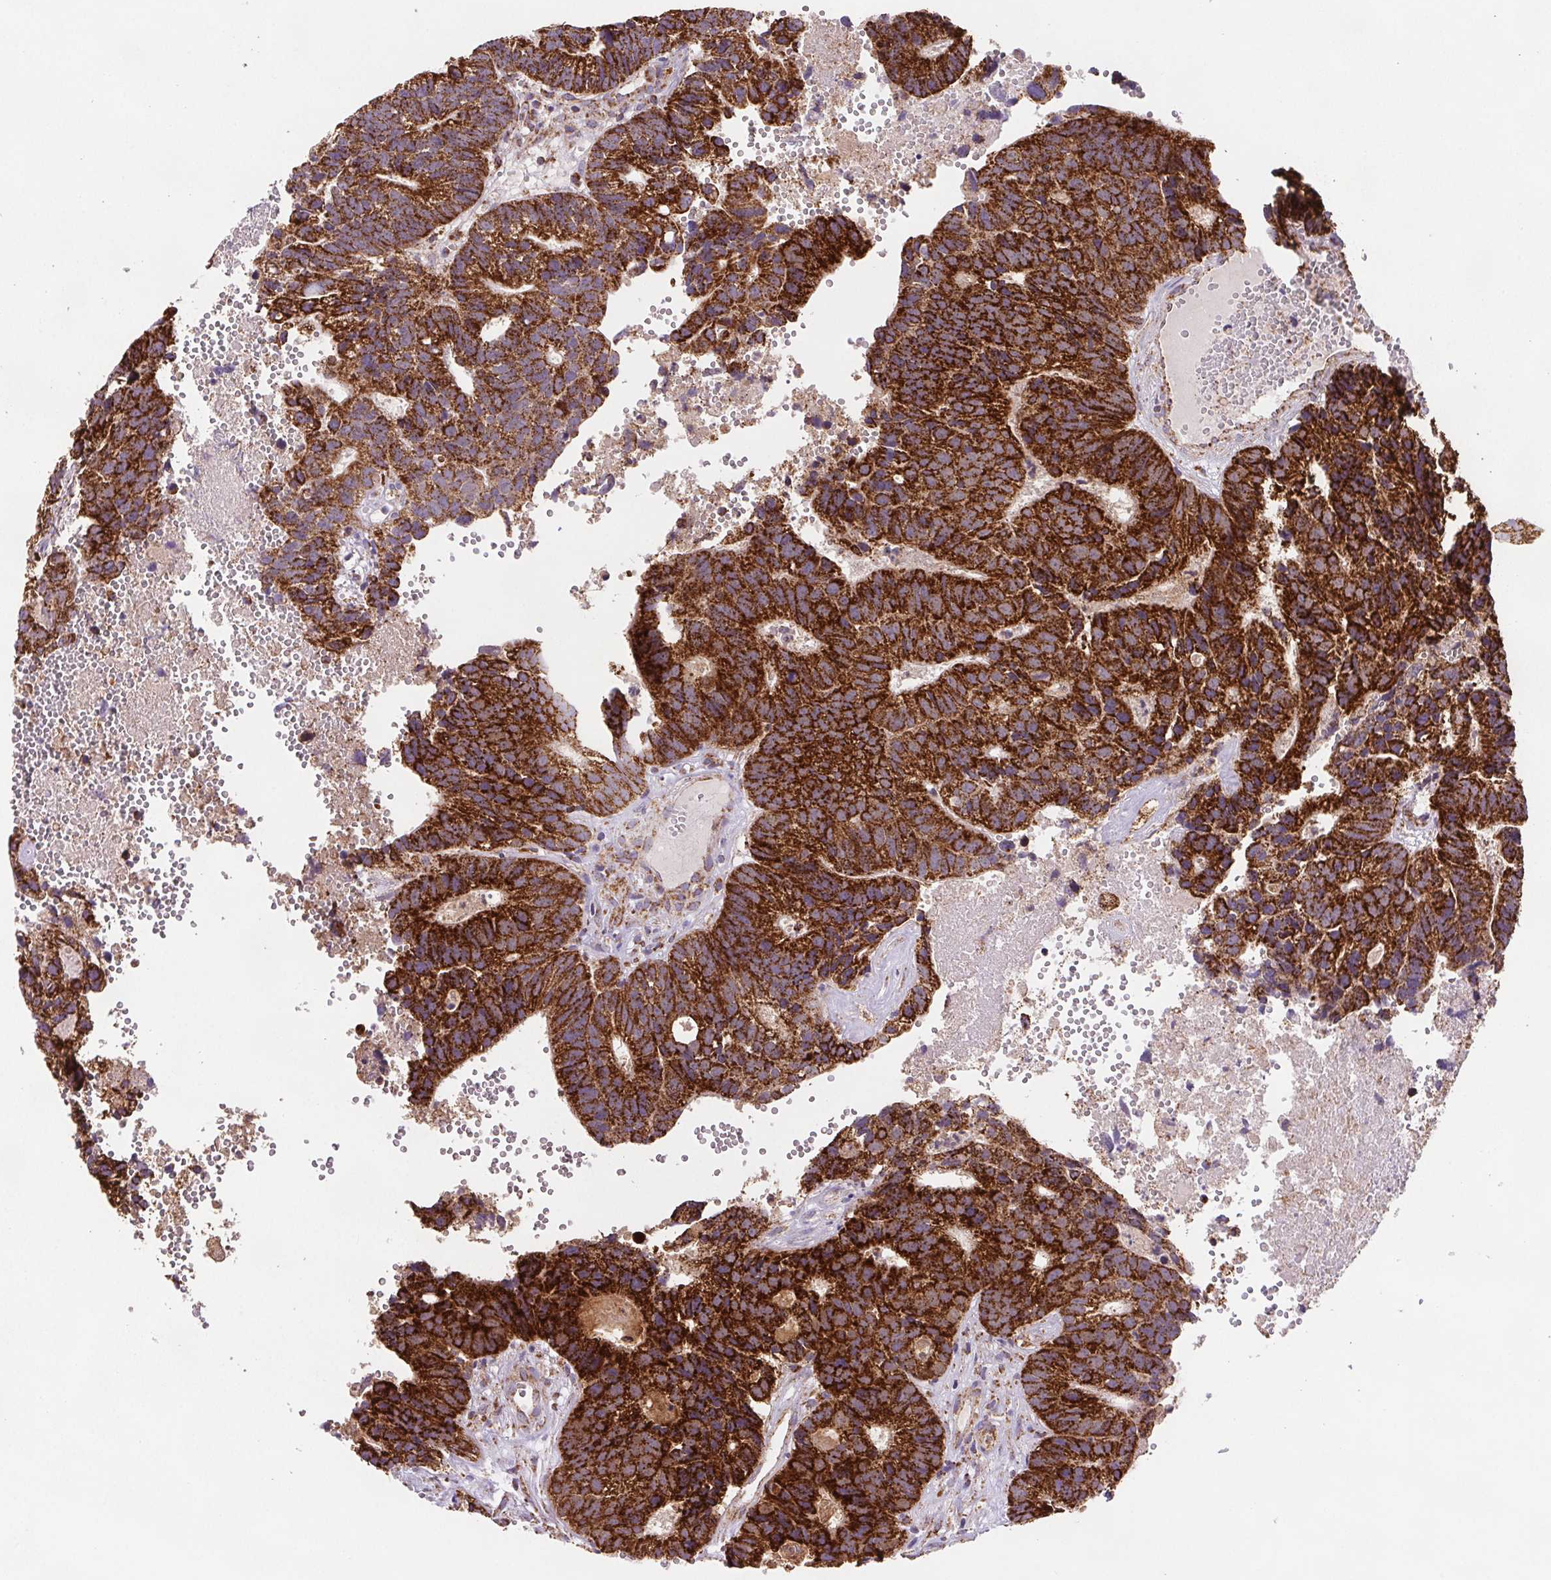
{"staining": {"intensity": "strong", "quantity": ">75%", "location": "cytoplasmic/membranous"}, "tissue": "head and neck cancer", "cell_type": "Tumor cells", "image_type": "cancer", "snomed": [{"axis": "morphology", "description": "Adenocarcinoma, NOS"}, {"axis": "topography", "description": "Head-Neck"}], "caption": "Head and neck cancer tissue demonstrates strong cytoplasmic/membranous expression in about >75% of tumor cells, visualized by immunohistochemistry. (brown staining indicates protein expression, while blue staining denotes nuclei).", "gene": "NIPSNAP2", "patient": {"sex": "male", "age": 62}}